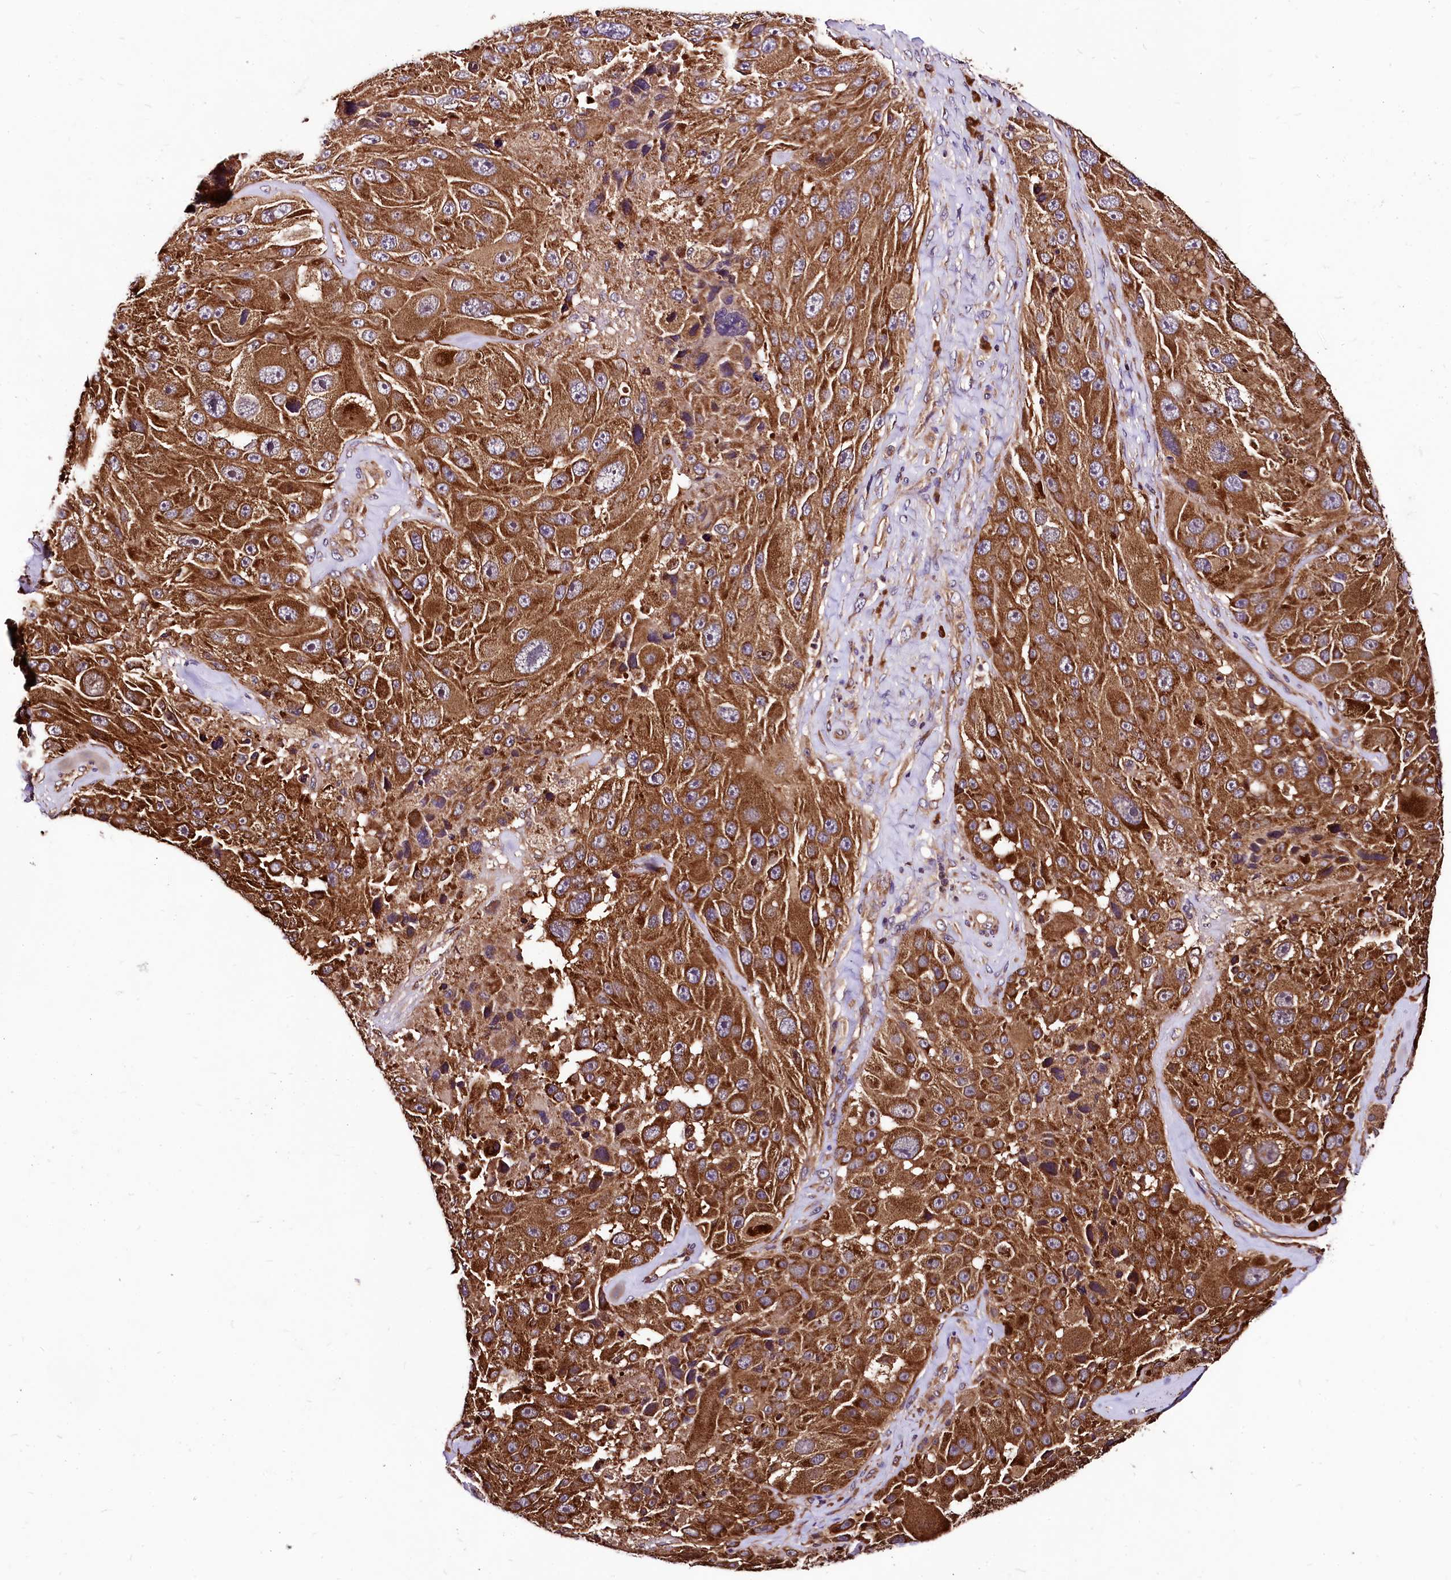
{"staining": {"intensity": "strong", "quantity": ">75%", "location": "cytoplasmic/membranous"}, "tissue": "melanoma", "cell_type": "Tumor cells", "image_type": "cancer", "snomed": [{"axis": "morphology", "description": "Malignant melanoma, Metastatic site"}, {"axis": "topography", "description": "Lymph node"}], "caption": "Immunohistochemical staining of human malignant melanoma (metastatic site) exhibits high levels of strong cytoplasmic/membranous positivity in about >75% of tumor cells.", "gene": "LRSAM1", "patient": {"sex": "male", "age": 62}}